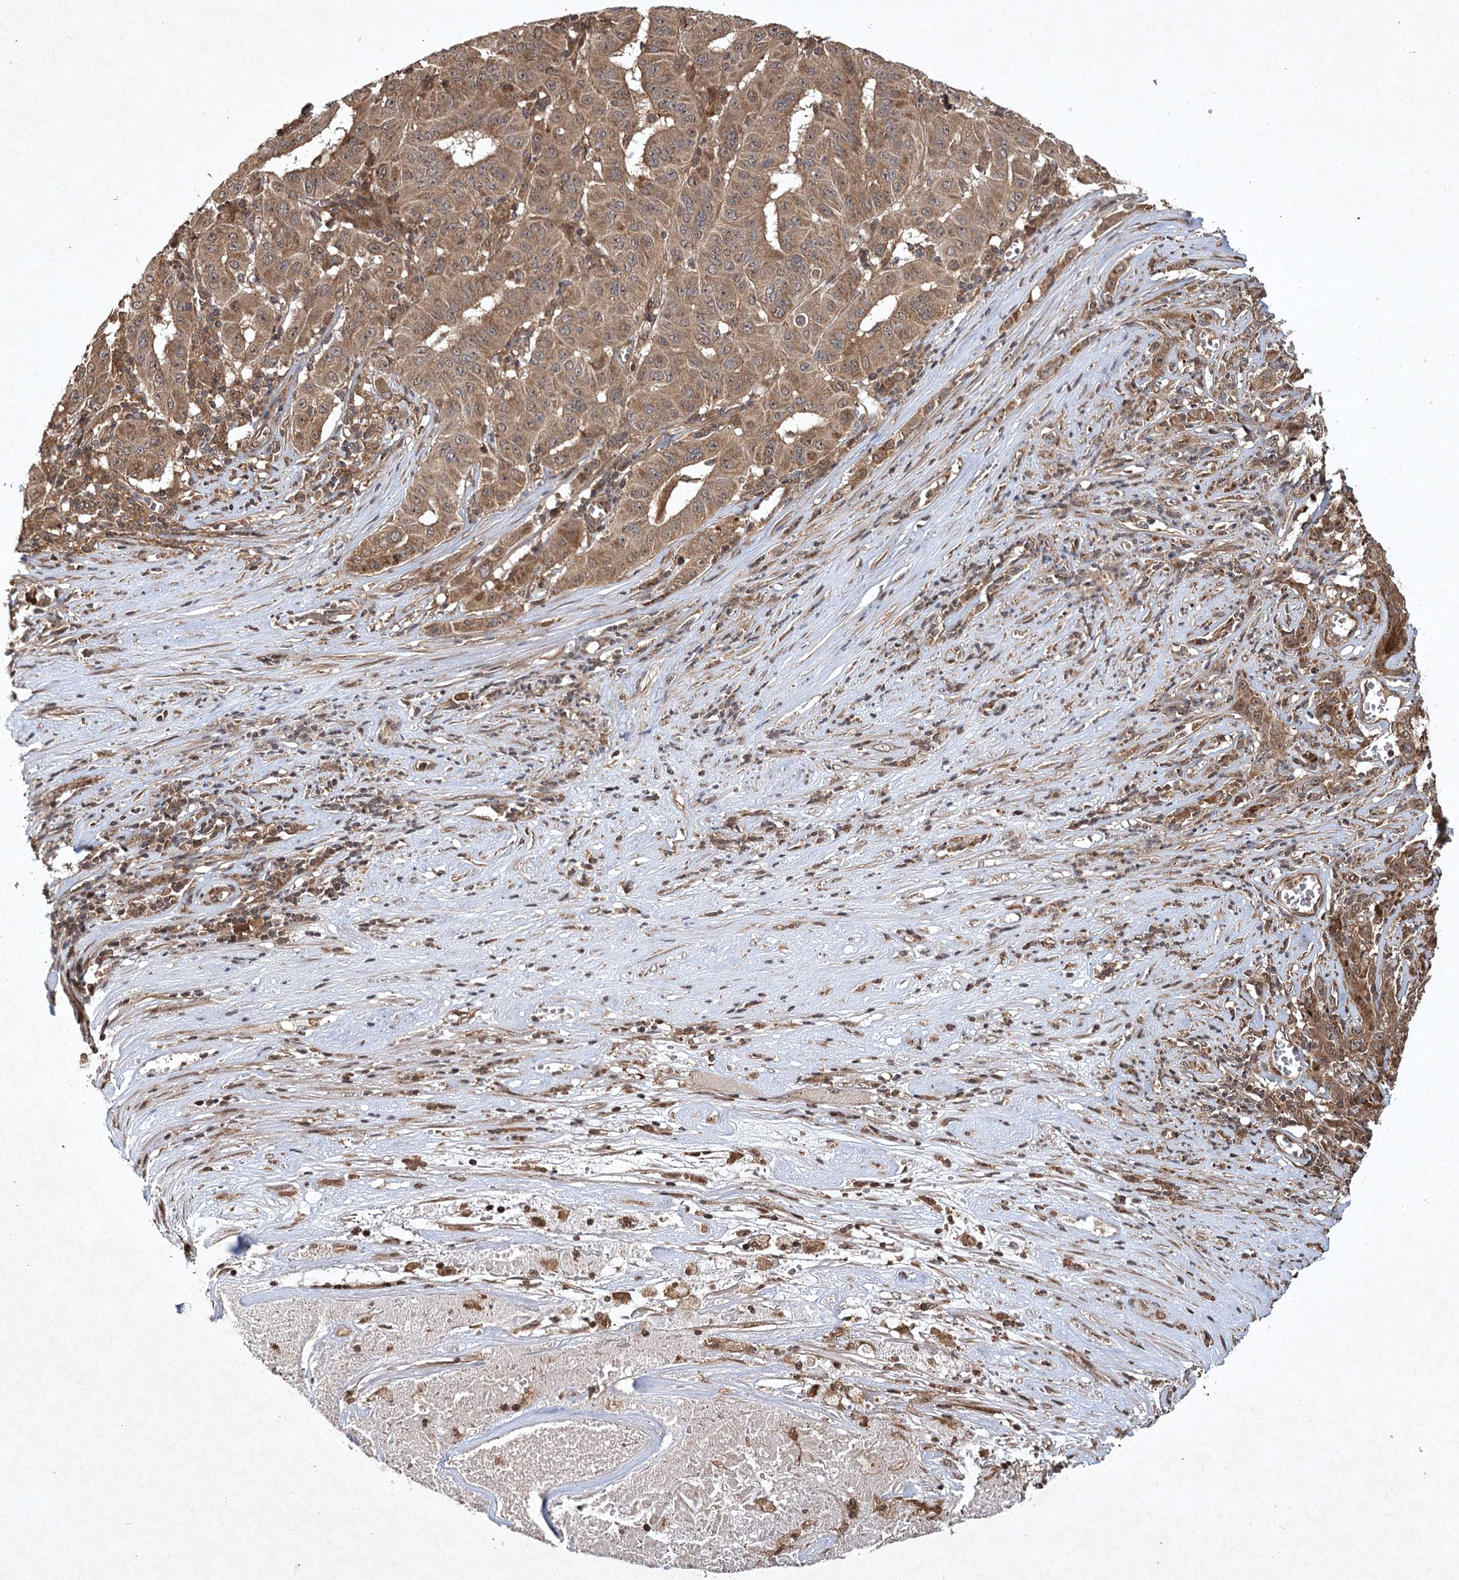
{"staining": {"intensity": "moderate", "quantity": ">75%", "location": "cytoplasmic/membranous"}, "tissue": "pancreatic cancer", "cell_type": "Tumor cells", "image_type": "cancer", "snomed": [{"axis": "morphology", "description": "Adenocarcinoma, NOS"}, {"axis": "topography", "description": "Pancreas"}], "caption": "An IHC histopathology image of neoplastic tissue is shown. Protein staining in brown highlights moderate cytoplasmic/membranous positivity in pancreatic adenocarcinoma within tumor cells. The staining was performed using DAB (3,3'-diaminobenzidine), with brown indicating positive protein expression. Nuclei are stained blue with hematoxylin.", "gene": "INSIG2", "patient": {"sex": "male", "age": 63}}